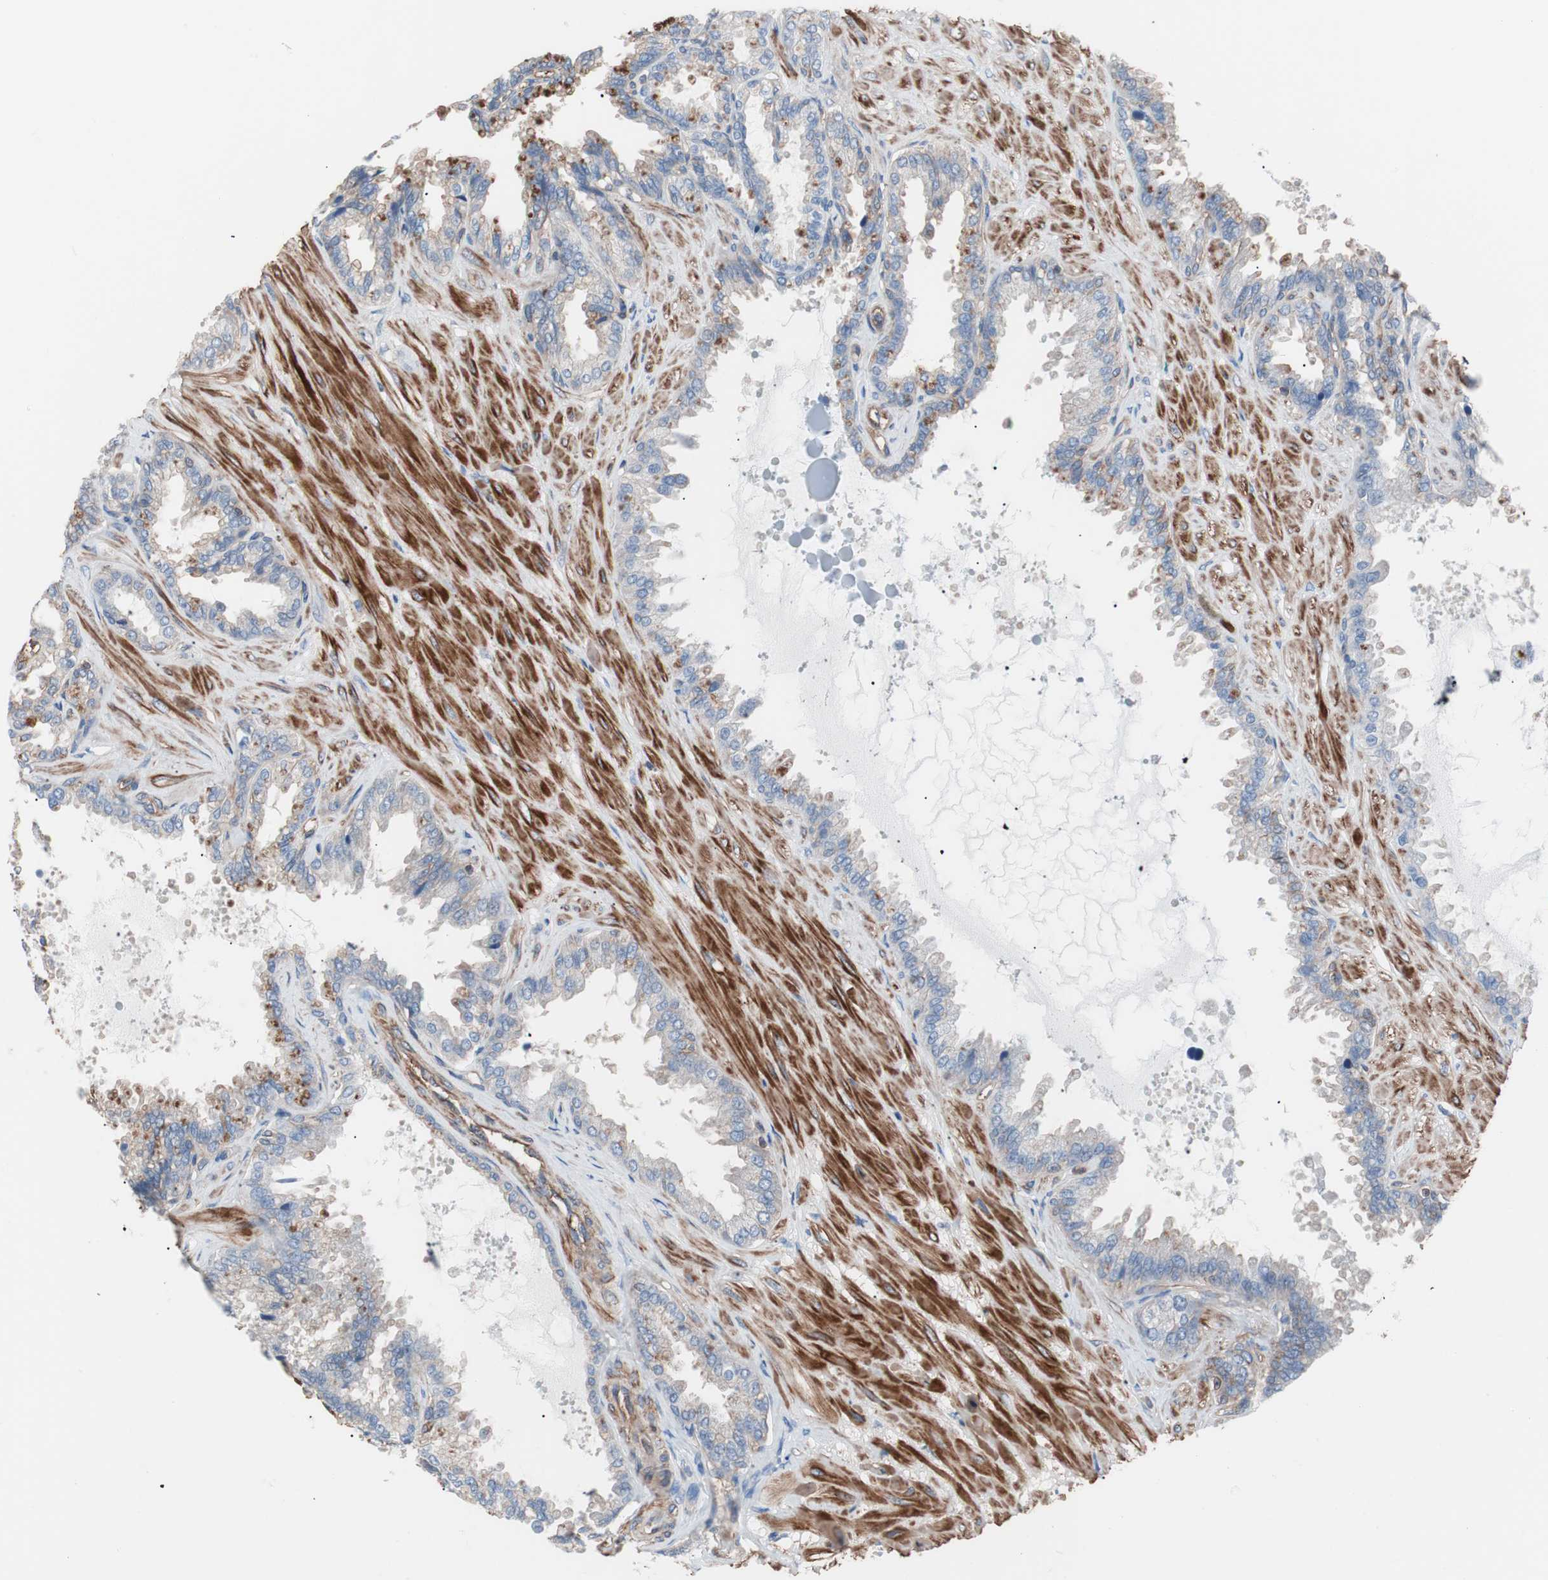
{"staining": {"intensity": "weak", "quantity": "<25%", "location": "cytoplasmic/membranous"}, "tissue": "seminal vesicle", "cell_type": "Glandular cells", "image_type": "normal", "snomed": [{"axis": "morphology", "description": "Normal tissue, NOS"}, {"axis": "topography", "description": "Seminal veicle"}], "caption": "This is a photomicrograph of immunohistochemistry (IHC) staining of normal seminal vesicle, which shows no positivity in glandular cells. (DAB IHC, high magnification).", "gene": "GPR160", "patient": {"sex": "male", "age": 46}}